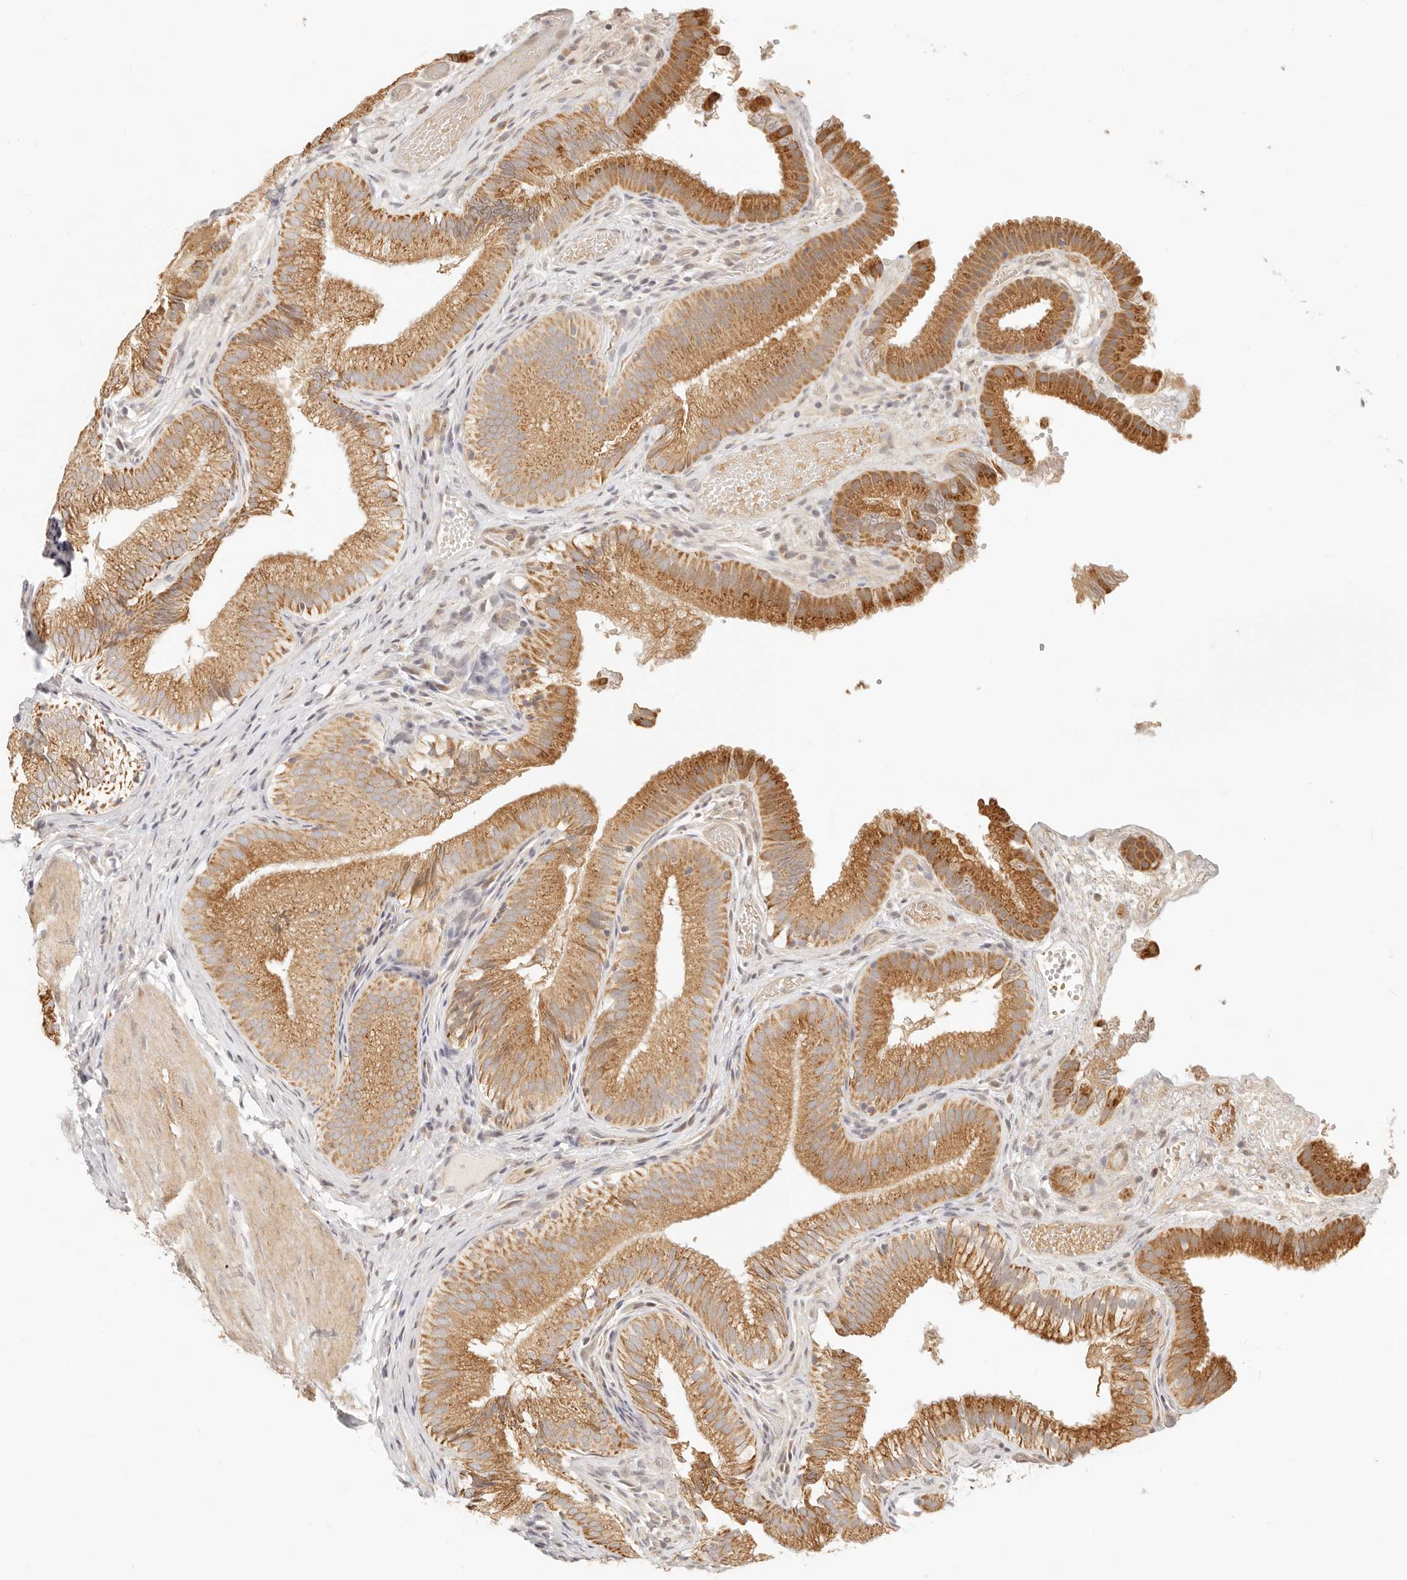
{"staining": {"intensity": "moderate", "quantity": ">75%", "location": "cytoplasmic/membranous"}, "tissue": "gallbladder", "cell_type": "Glandular cells", "image_type": "normal", "snomed": [{"axis": "morphology", "description": "Normal tissue, NOS"}, {"axis": "topography", "description": "Gallbladder"}], "caption": "Immunohistochemical staining of normal gallbladder displays moderate cytoplasmic/membranous protein staining in about >75% of glandular cells.", "gene": "FAM20B", "patient": {"sex": "female", "age": 30}}